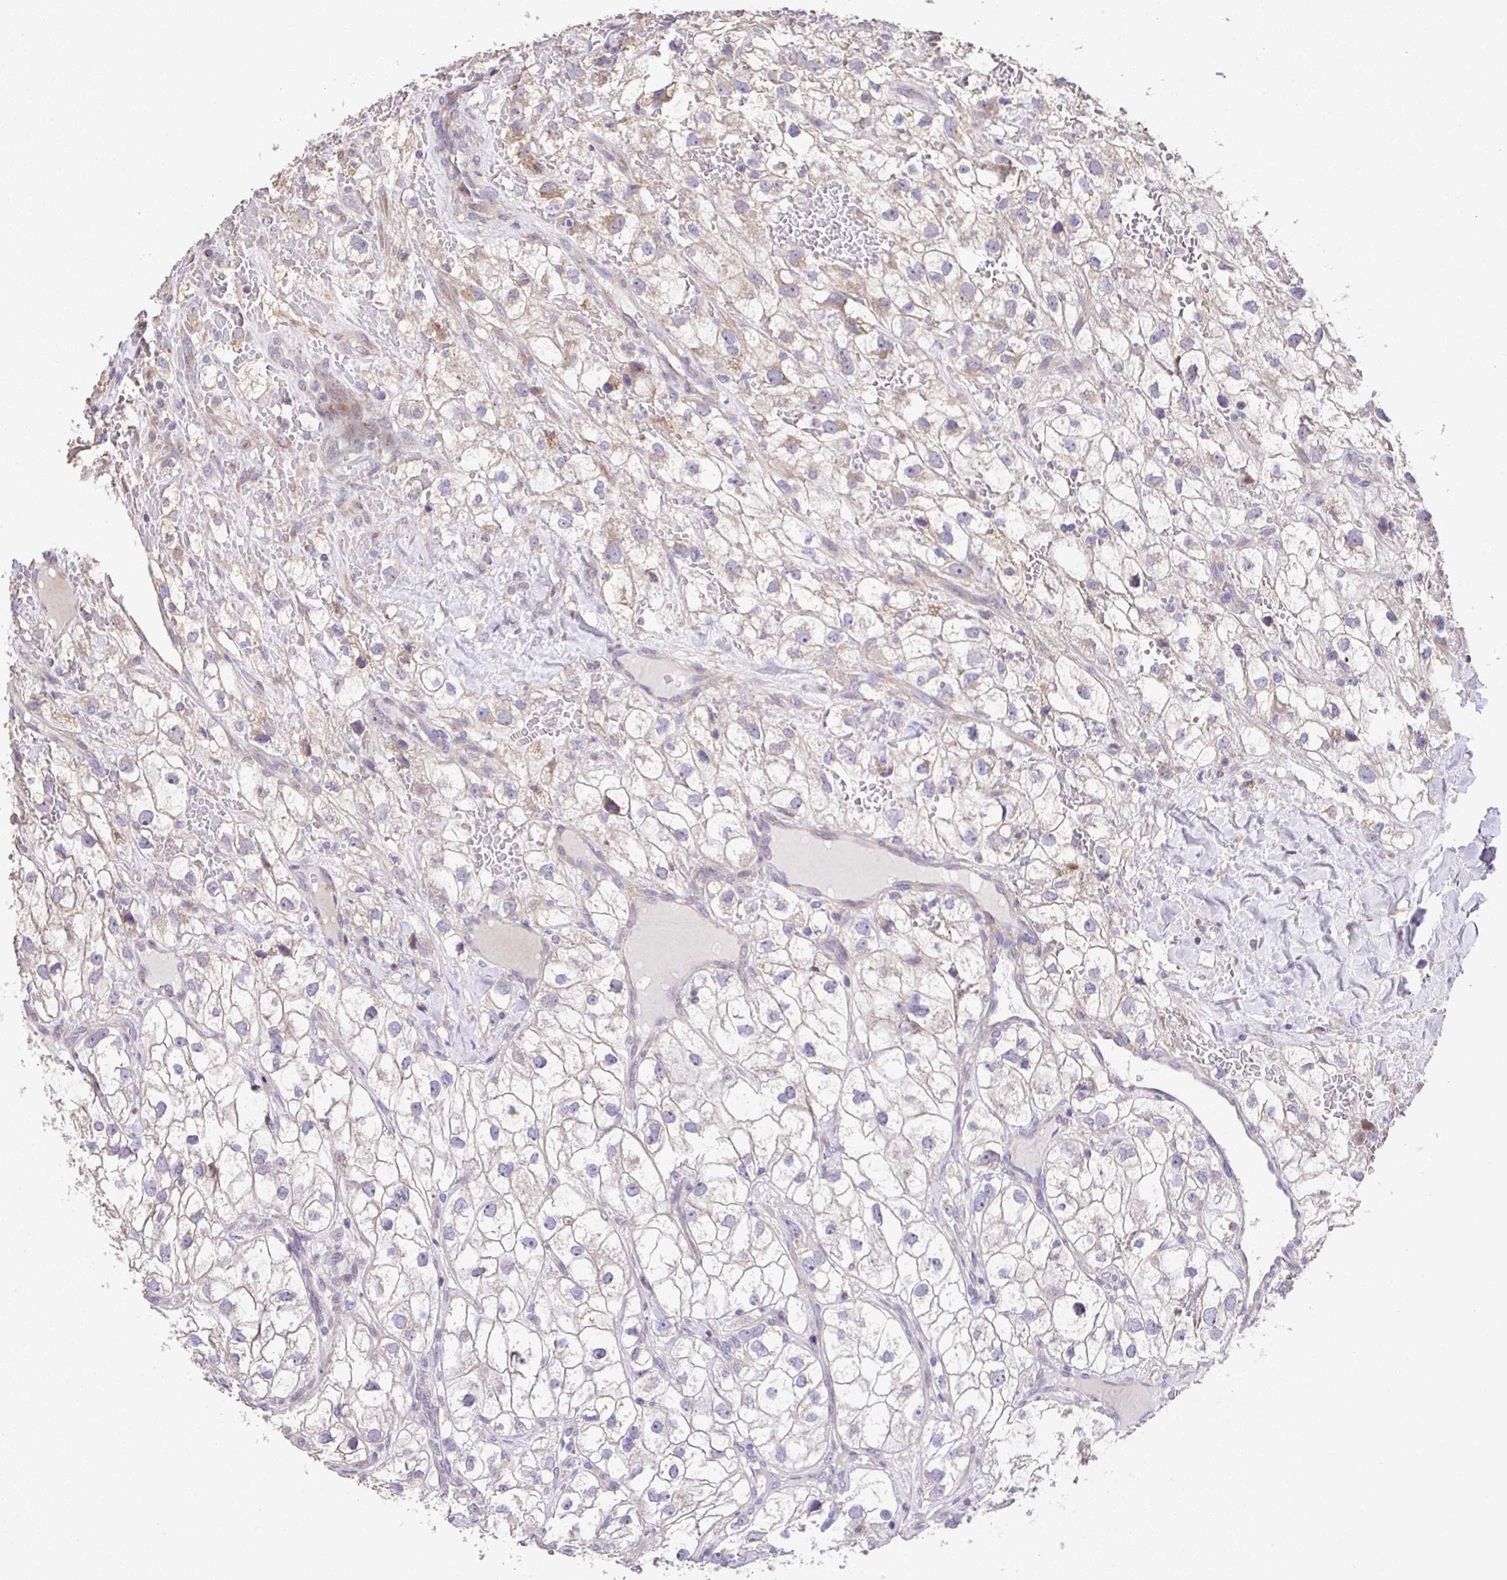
{"staining": {"intensity": "weak", "quantity": "<25%", "location": "cytoplasmic/membranous"}, "tissue": "renal cancer", "cell_type": "Tumor cells", "image_type": "cancer", "snomed": [{"axis": "morphology", "description": "Adenocarcinoma, NOS"}, {"axis": "topography", "description": "Kidney"}], "caption": "This is a micrograph of immunohistochemistry (IHC) staining of renal adenocarcinoma, which shows no positivity in tumor cells.", "gene": "RUNDC3B", "patient": {"sex": "male", "age": 59}}